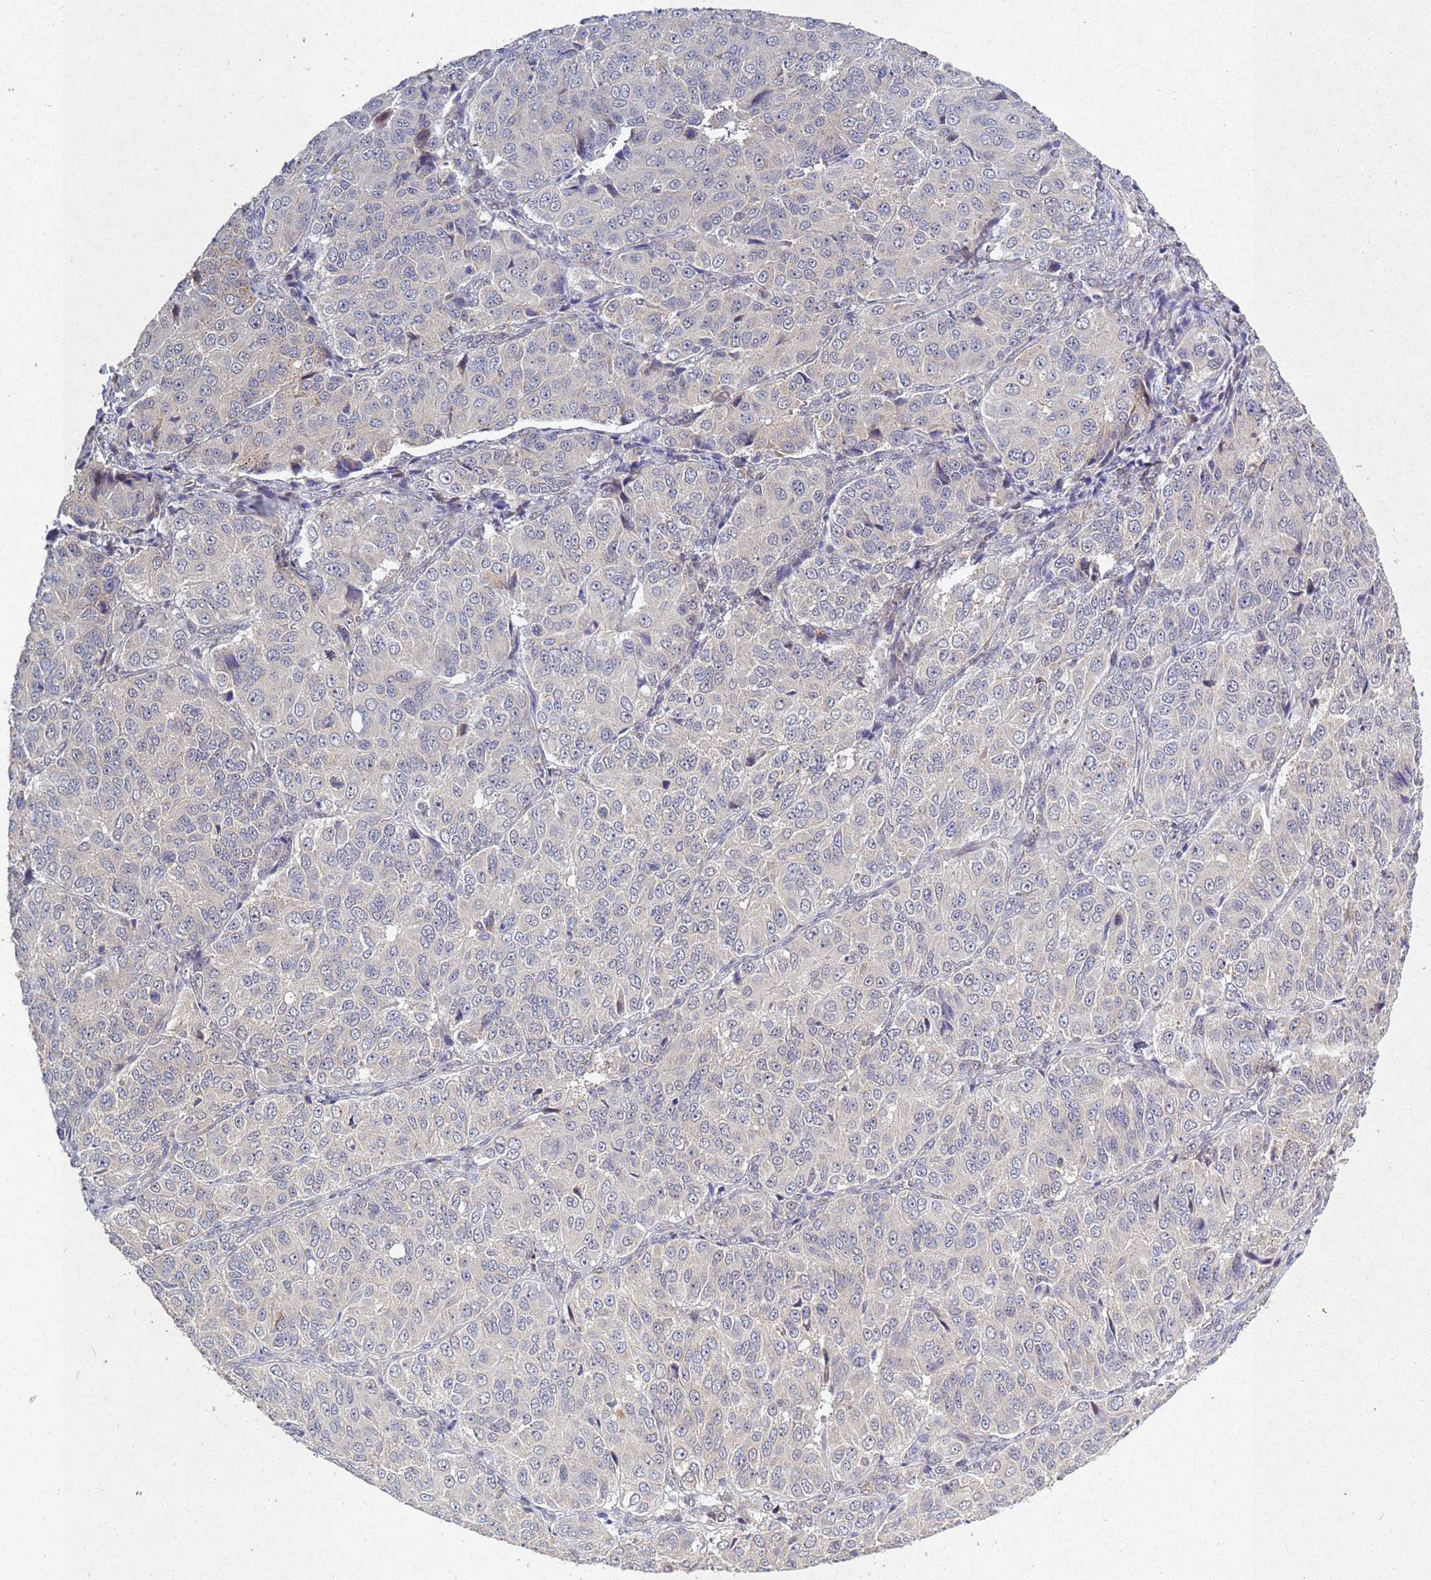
{"staining": {"intensity": "negative", "quantity": "none", "location": "none"}, "tissue": "ovarian cancer", "cell_type": "Tumor cells", "image_type": "cancer", "snomed": [{"axis": "morphology", "description": "Carcinoma, endometroid"}, {"axis": "topography", "description": "Ovary"}], "caption": "The histopathology image reveals no staining of tumor cells in ovarian cancer (endometroid carcinoma).", "gene": "TNPO2", "patient": {"sex": "female", "age": 51}}